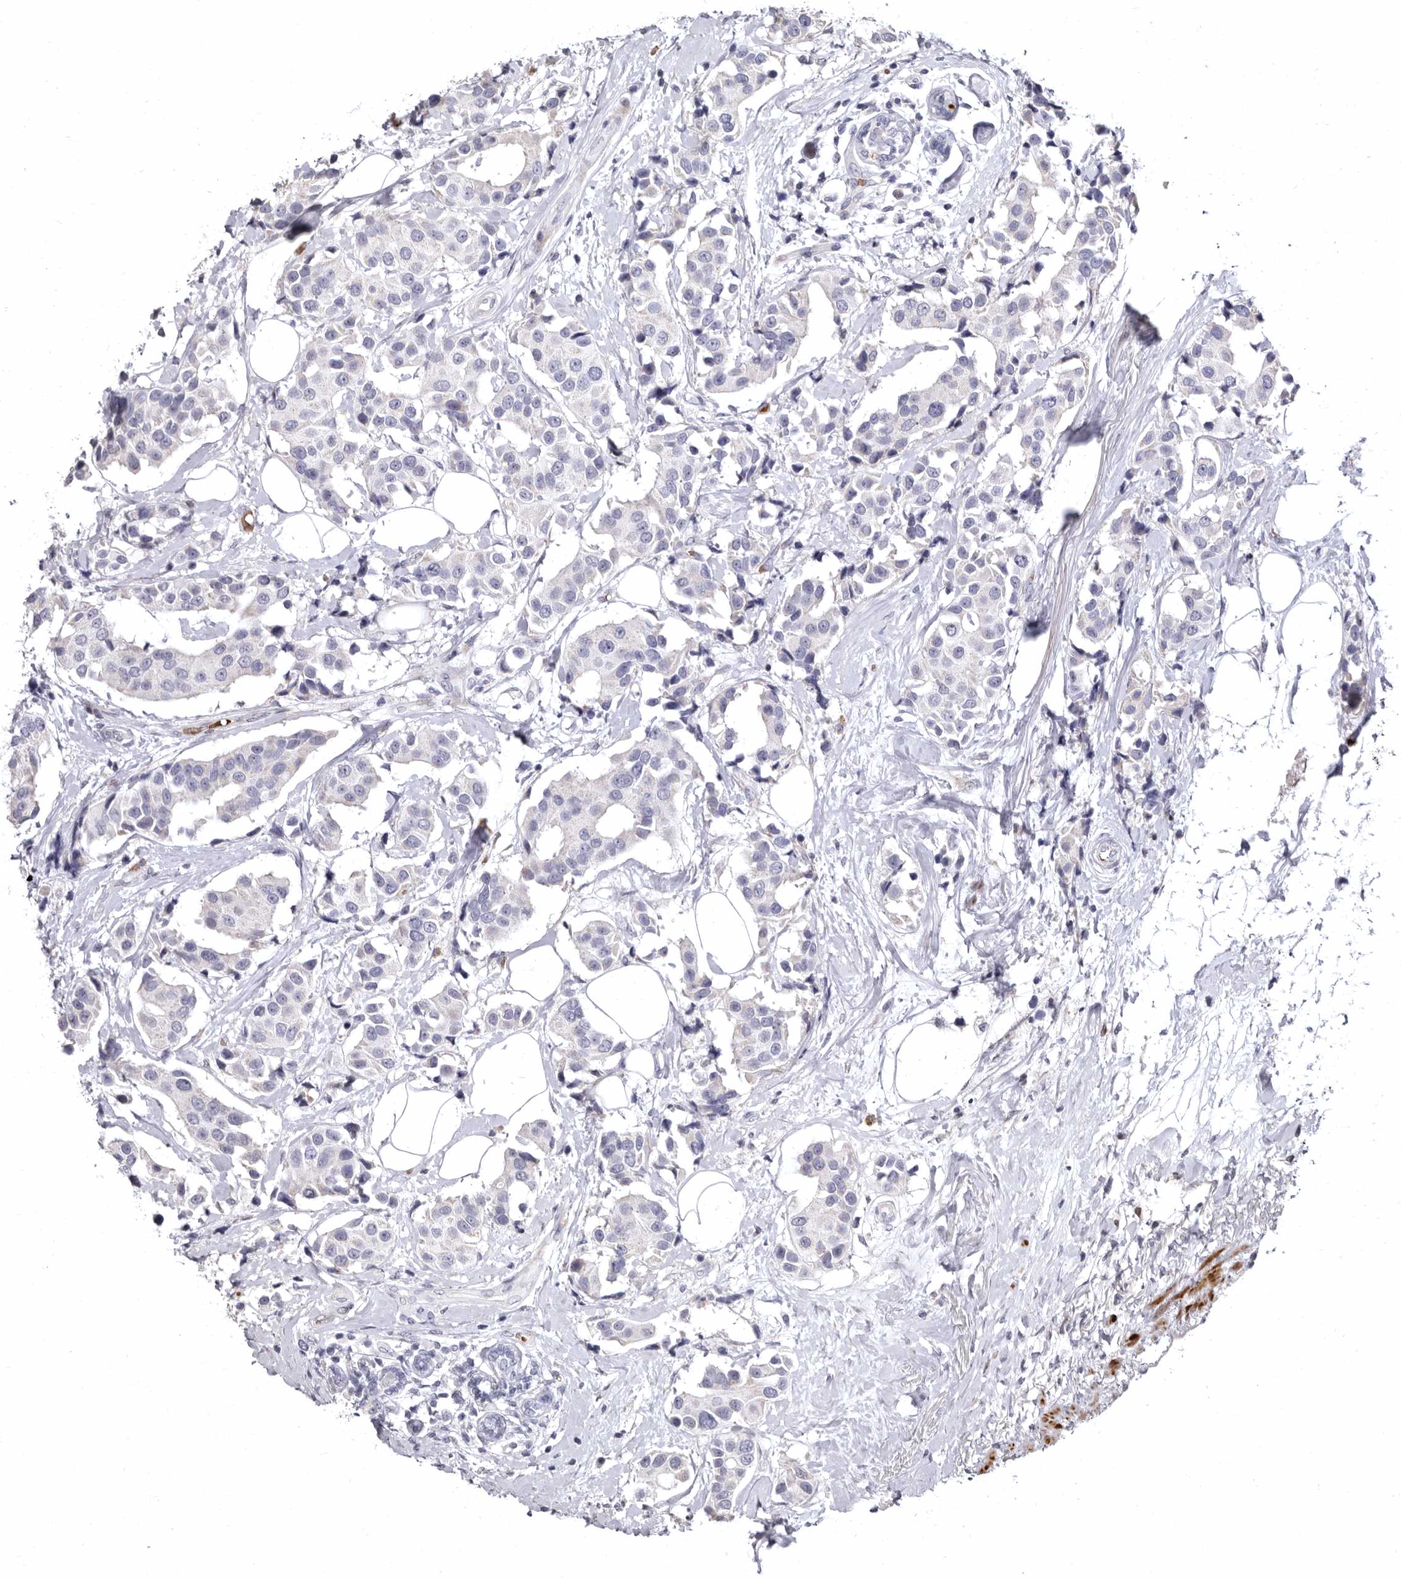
{"staining": {"intensity": "negative", "quantity": "none", "location": "none"}, "tissue": "breast cancer", "cell_type": "Tumor cells", "image_type": "cancer", "snomed": [{"axis": "morphology", "description": "Normal tissue, NOS"}, {"axis": "morphology", "description": "Duct carcinoma"}, {"axis": "topography", "description": "Breast"}], "caption": "Tumor cells are negative for protein expression in human breast cancer.", "gene": "AIDA", "patient": {"sex": "female", "age": 39}}